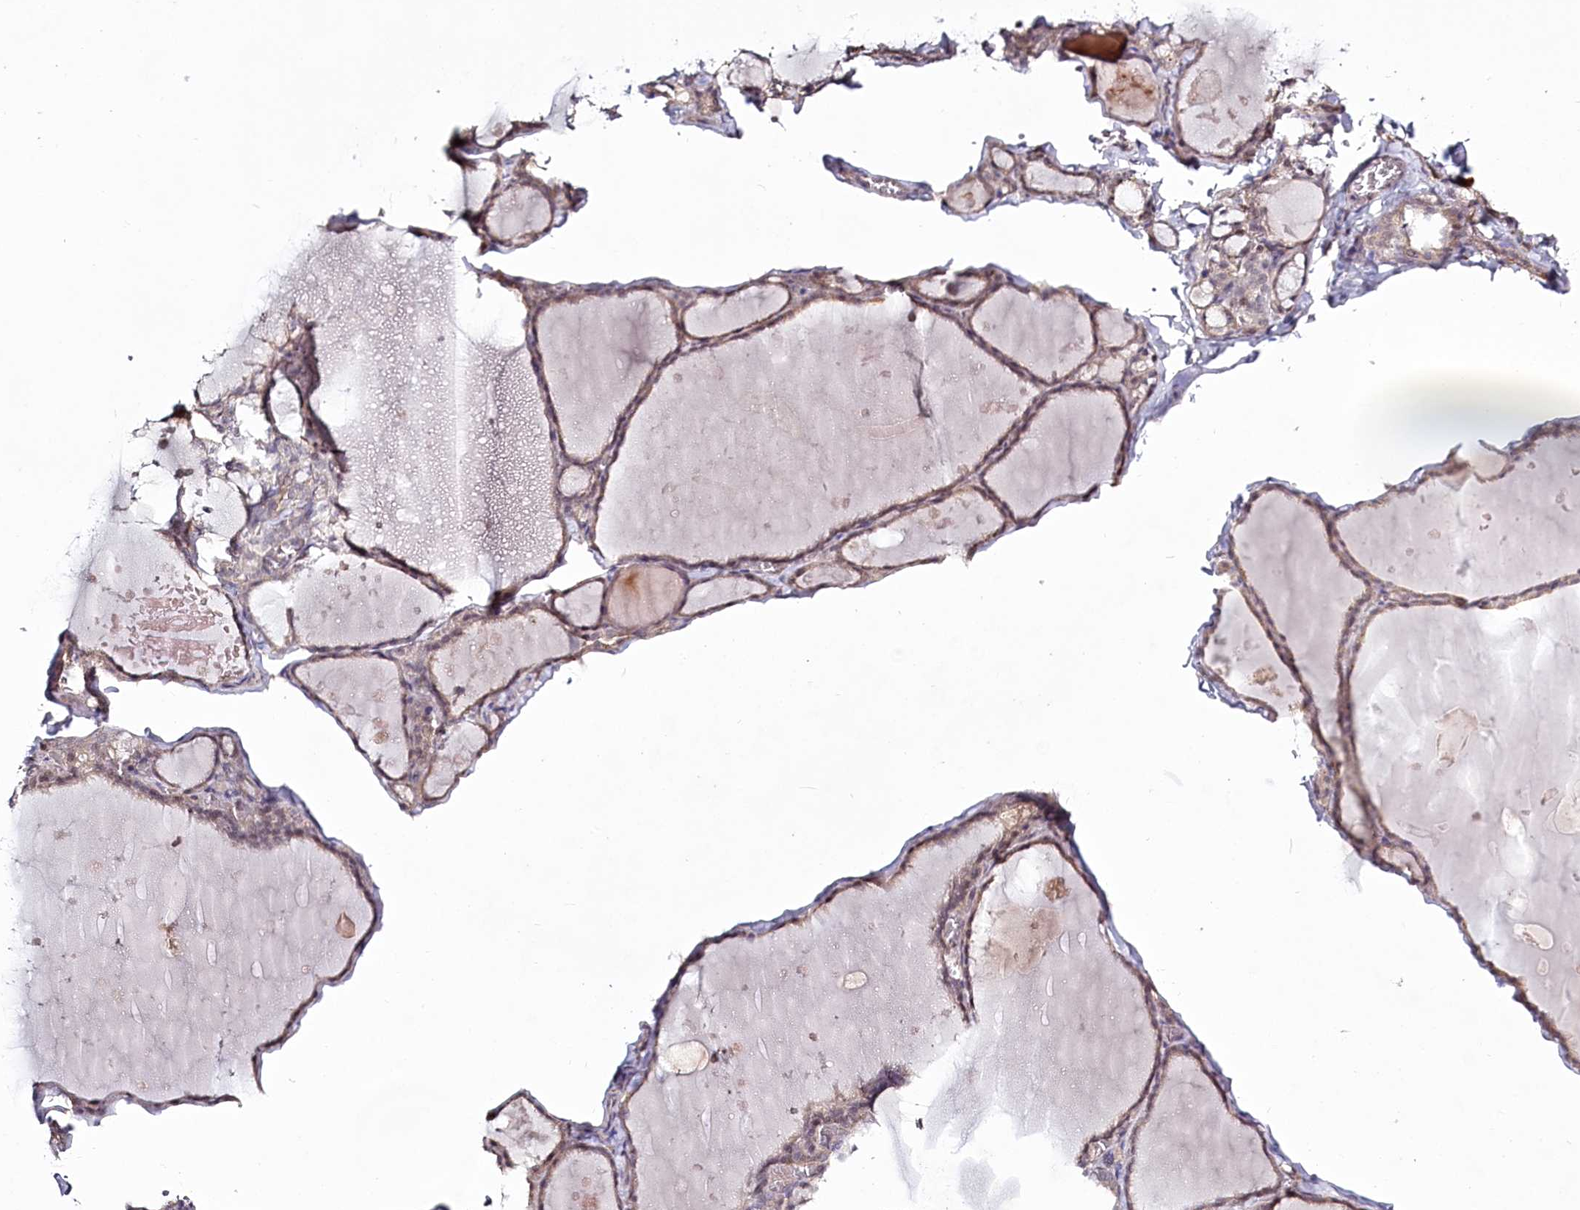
{"staining": {"intensity": "weak", "quantity": "<25%", "location": "nuclear"}, "tissue": "thyroid gland", "cell_type": "Glandular cells", "image_type": "normal", "snomed": [{"axis": "morphology", "description": "Normal tissue, NOS"}, {"axis": "topography", "description": "Thyroid gland"}], "caption": "Glandular cells show no significant positivity in benign thyroid gland. The staining was performed using DAB (3,3'-diaminobenzidine) to visualize the protein expression in brown, while the nuclei were stained in blue with hematoxylin (Magnification: 20x).", "gene": "SPINK13", "patient": {"sex": "male", "age": 56}}